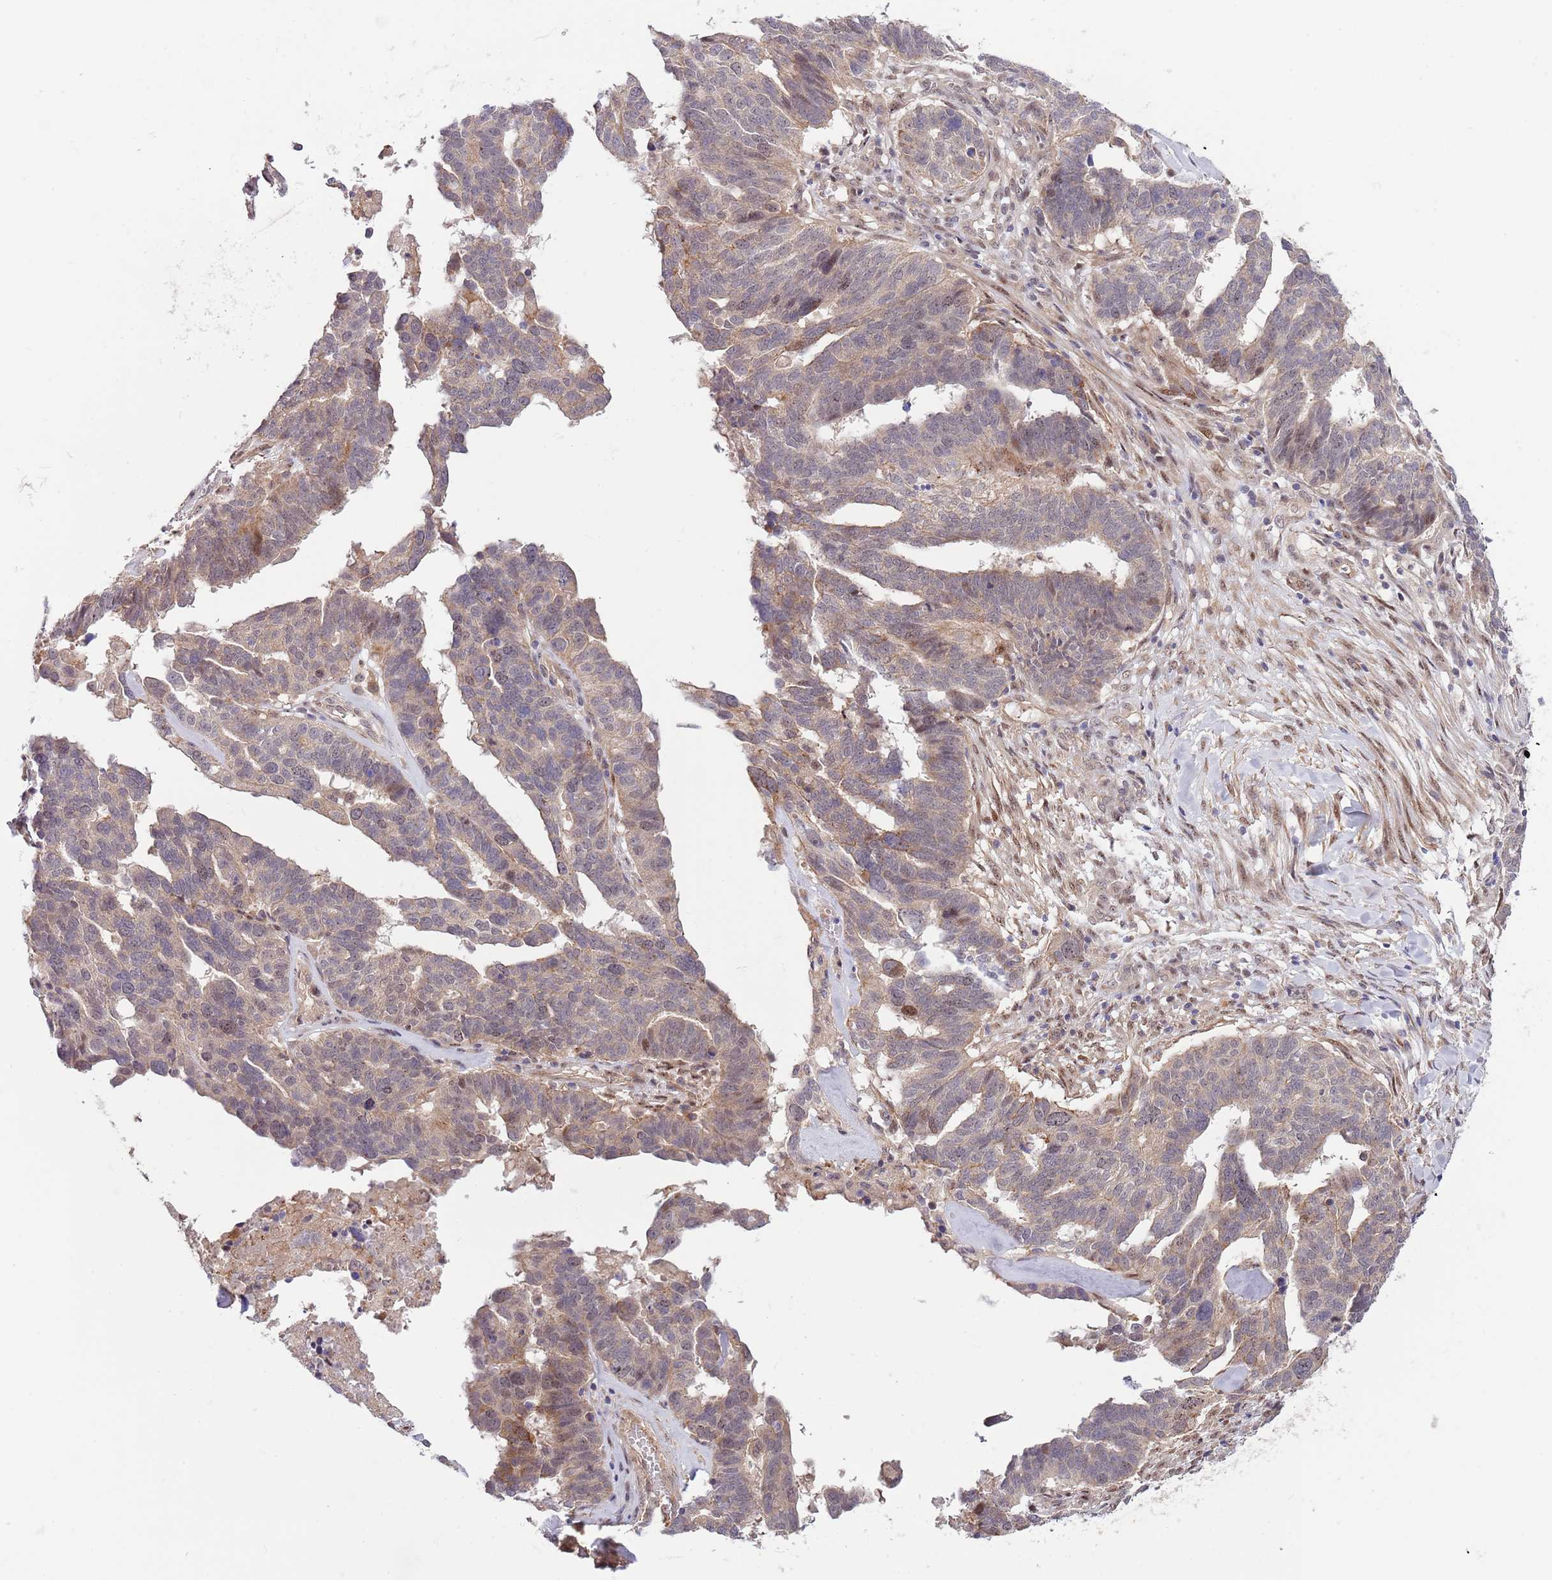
{"staining": {"intensity": "moderate", "quantity": "<25%", "location": "nuclear"}, "tissue": "ovarian cancer", "cell_type": "Tumor cells", "image_type": "cancer", "snomed": [{"axis": "morphology", "description": "Cystadenocarcinoma, serous, NOS"}, {"axis": "topography", "description": "Ovary"}], "caption": "Ovarian cancer stained with IHC demonstrates moderate nuclear positivity in about <25% of tumor cells. (Stains: DAB in brown, nuclei in blue, Microscopy: brightfield microscopy at high magnification).", "gene": "PRR16", "patient": {"sex": "female", "age": 59}}